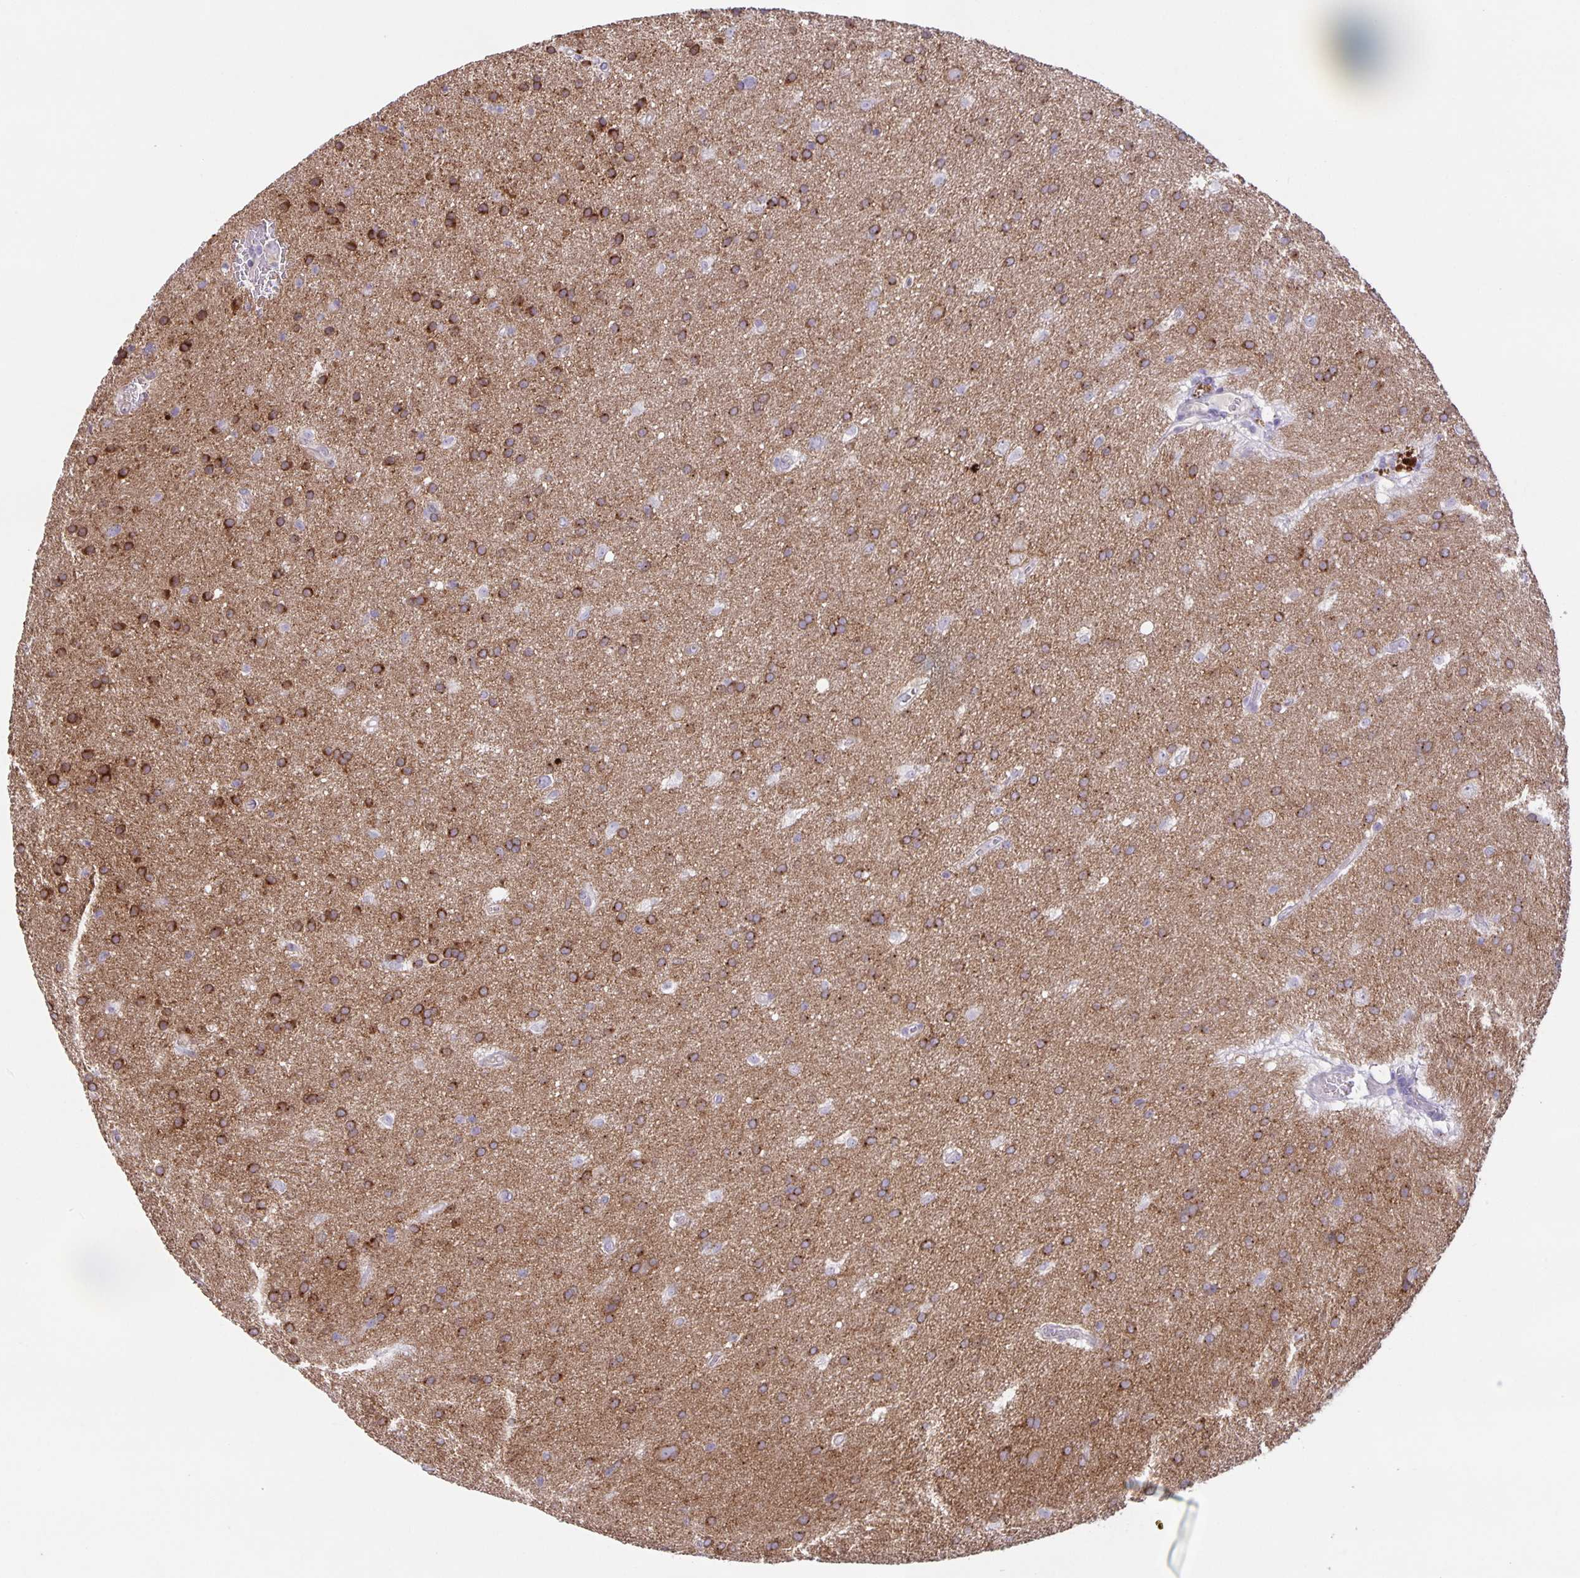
{"staining": {"intensity": "strong", "quantity": "25%-75%", "location": "cytoplasmic/membranous"}, "tissue": "glioma", "cell_type": "Tumor cells", "image_type": "cancer", "snomed": [{"axis": "morphology", "description": "Glioma, malignant, Low grade"}, {"axis": "topography", "description": "Brain"}], "caption": "The micrograph shows a brown stain indicating the presence of a protein in the cytoplasmic/membranous of tumor cells in low-grade glioma (malignant). The protein of interest is stained brown, and the nuclei are stained in blue (DAB IHC with brightfield microscopy, high magnification).", "gene": "SRCIN1", "patient": {"sex": "female", "age": 54}}